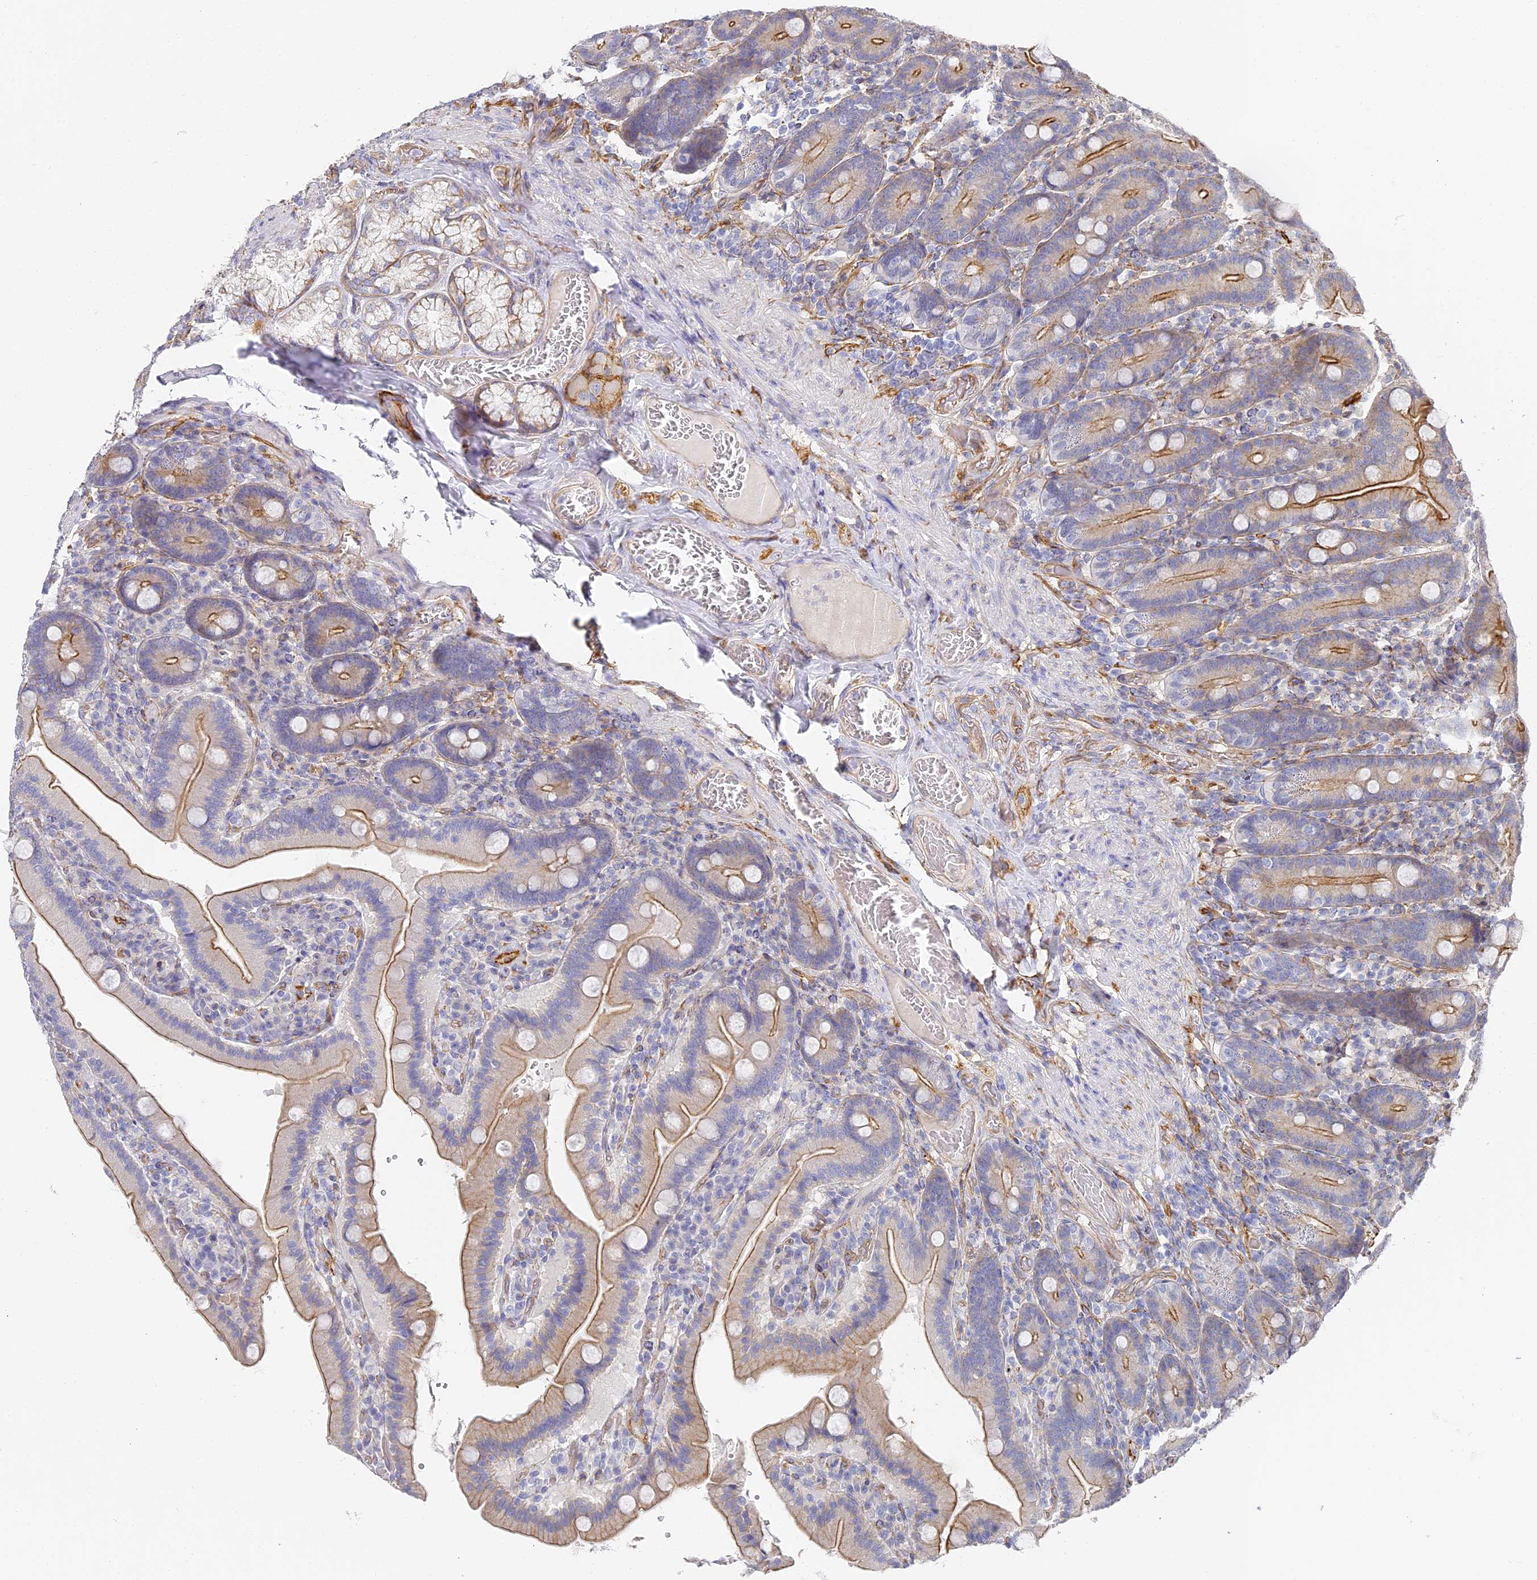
{"staining": {"intensity": "moderate", "quantity": "25%-75%", "location": "cytoplasmic/membranous"}, "tissue": "duodenum", "cell_type": "Glandular cells", "image_type": "normal", "snomed": [{"axis": "morphology", "description": "Normal tissue, NOS"}, {"axis": "topography", "description": "Duodenum"}], "caption": "Duodenum was stained to show a protein in brown. There is medium levels of moderate cytoplasmic/membranous expression in about 25%-75% of glandular cells. The staining was performed using DAB, with brown indicating positive protein expression. Nuclei are stained blue with hematoxylin.", "gene": "CCDC30", "patient": {"sex": "female", "age": 62}}